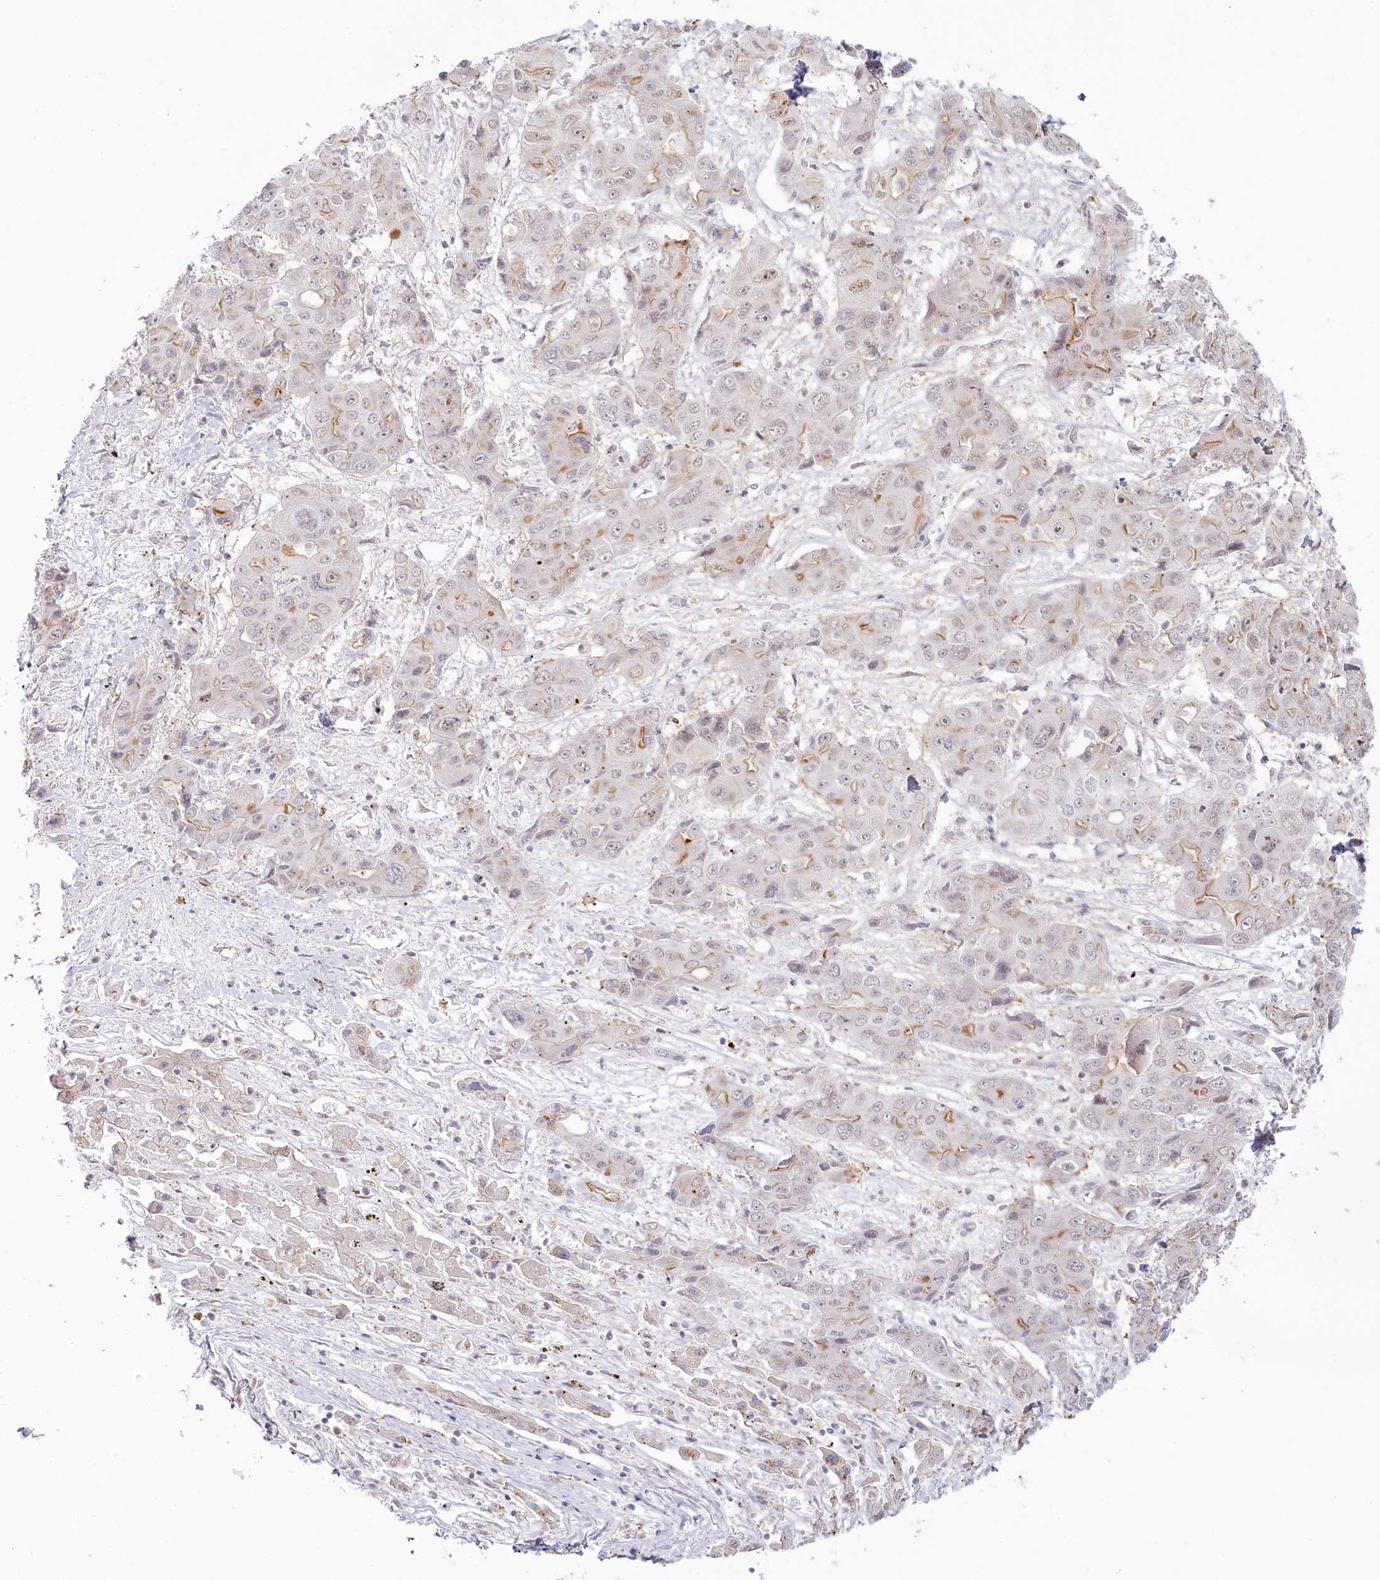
{"staining": {"intensity": "moderate", "quantity": "<25%", "location": "cytoplasmic/membranous"}, "tissue": "liver cancer", "cell_type": "Tumor cells", "image_type": "cancer", "snomed": [{"axis": "morphology", "description": "Cholangiocarcinoma"}, {"axis": "topography", "description": "Liver"}], "caption": "High-magnification brightfield microscopy of cholangiocarcinoma (liver) stained with DAB (3,3'-diaminobenzidine) (brown) and counterstained with hematoxylin (blue). tumor cells exhibit moderate cytoplasmic/membranous staining is identified in about<25% of cells.", "gene": "ABHD8", "patient": {"sex": "male", "age": 67}}